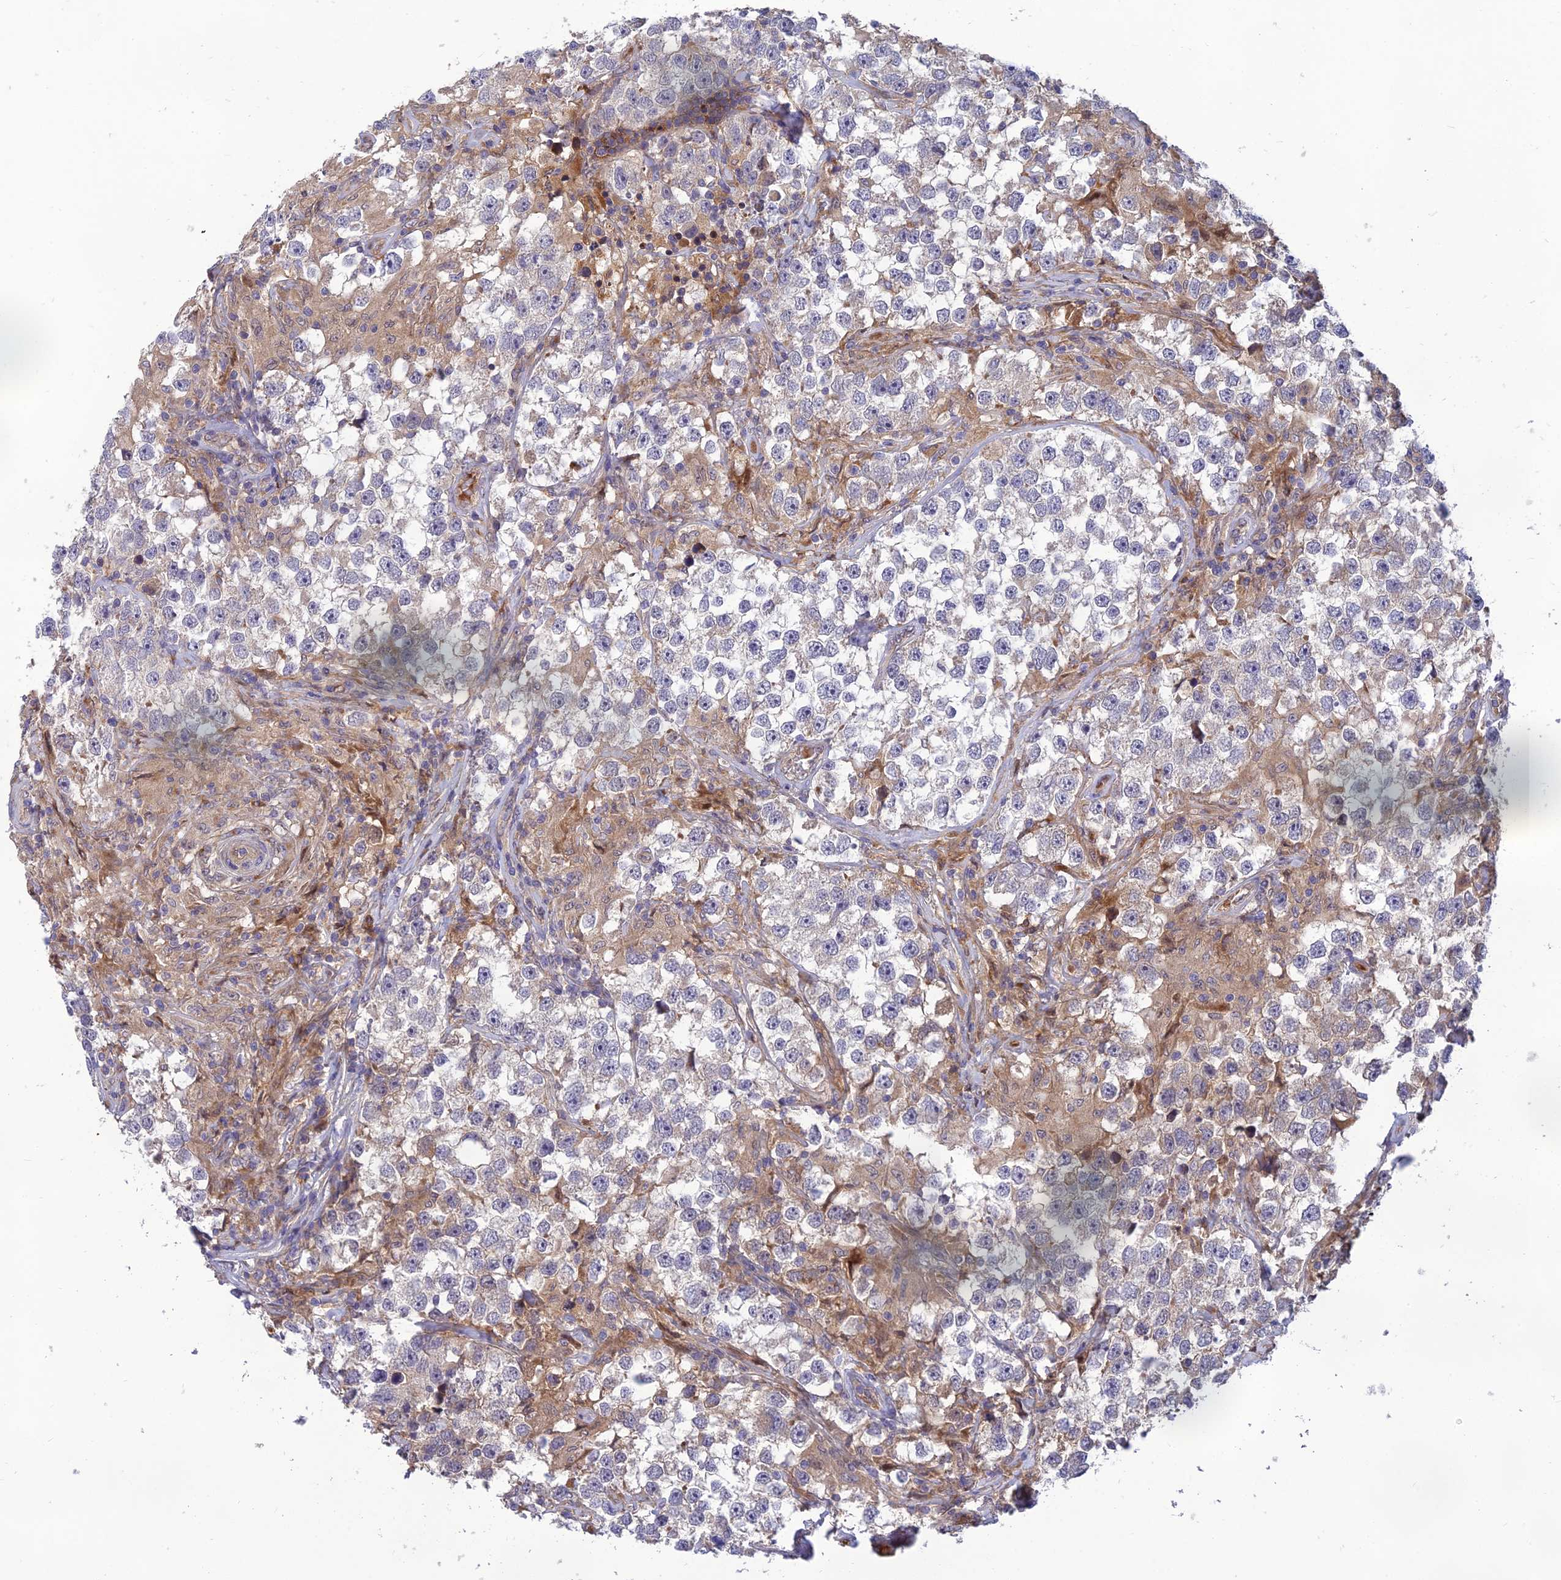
{"staining": {"intensity": "weak", "quantity": "25%-75%", "location": "cytoplasmic/membranous"}, "tissue": "testis cancer", "cell_type": "Tumor cells", "image_type": "cancer", "snomed": [{"axis": "morphology", "description": "Seminoma, NOS"}, {"axis": "topography", "description": "Testis"}], "caption": "Brown immunohistochemical staining in testis cancer (seminoma) demonstrates weak cytoplasmic/membranous expression in approximately 25%-75% of tumor cells. (DAB (3,3'-diaminobenzidine) IHC with brightfield microscopy, high magnification).", "gene": "FAM151B", "patient": {"sex": "male", "age": 46}}